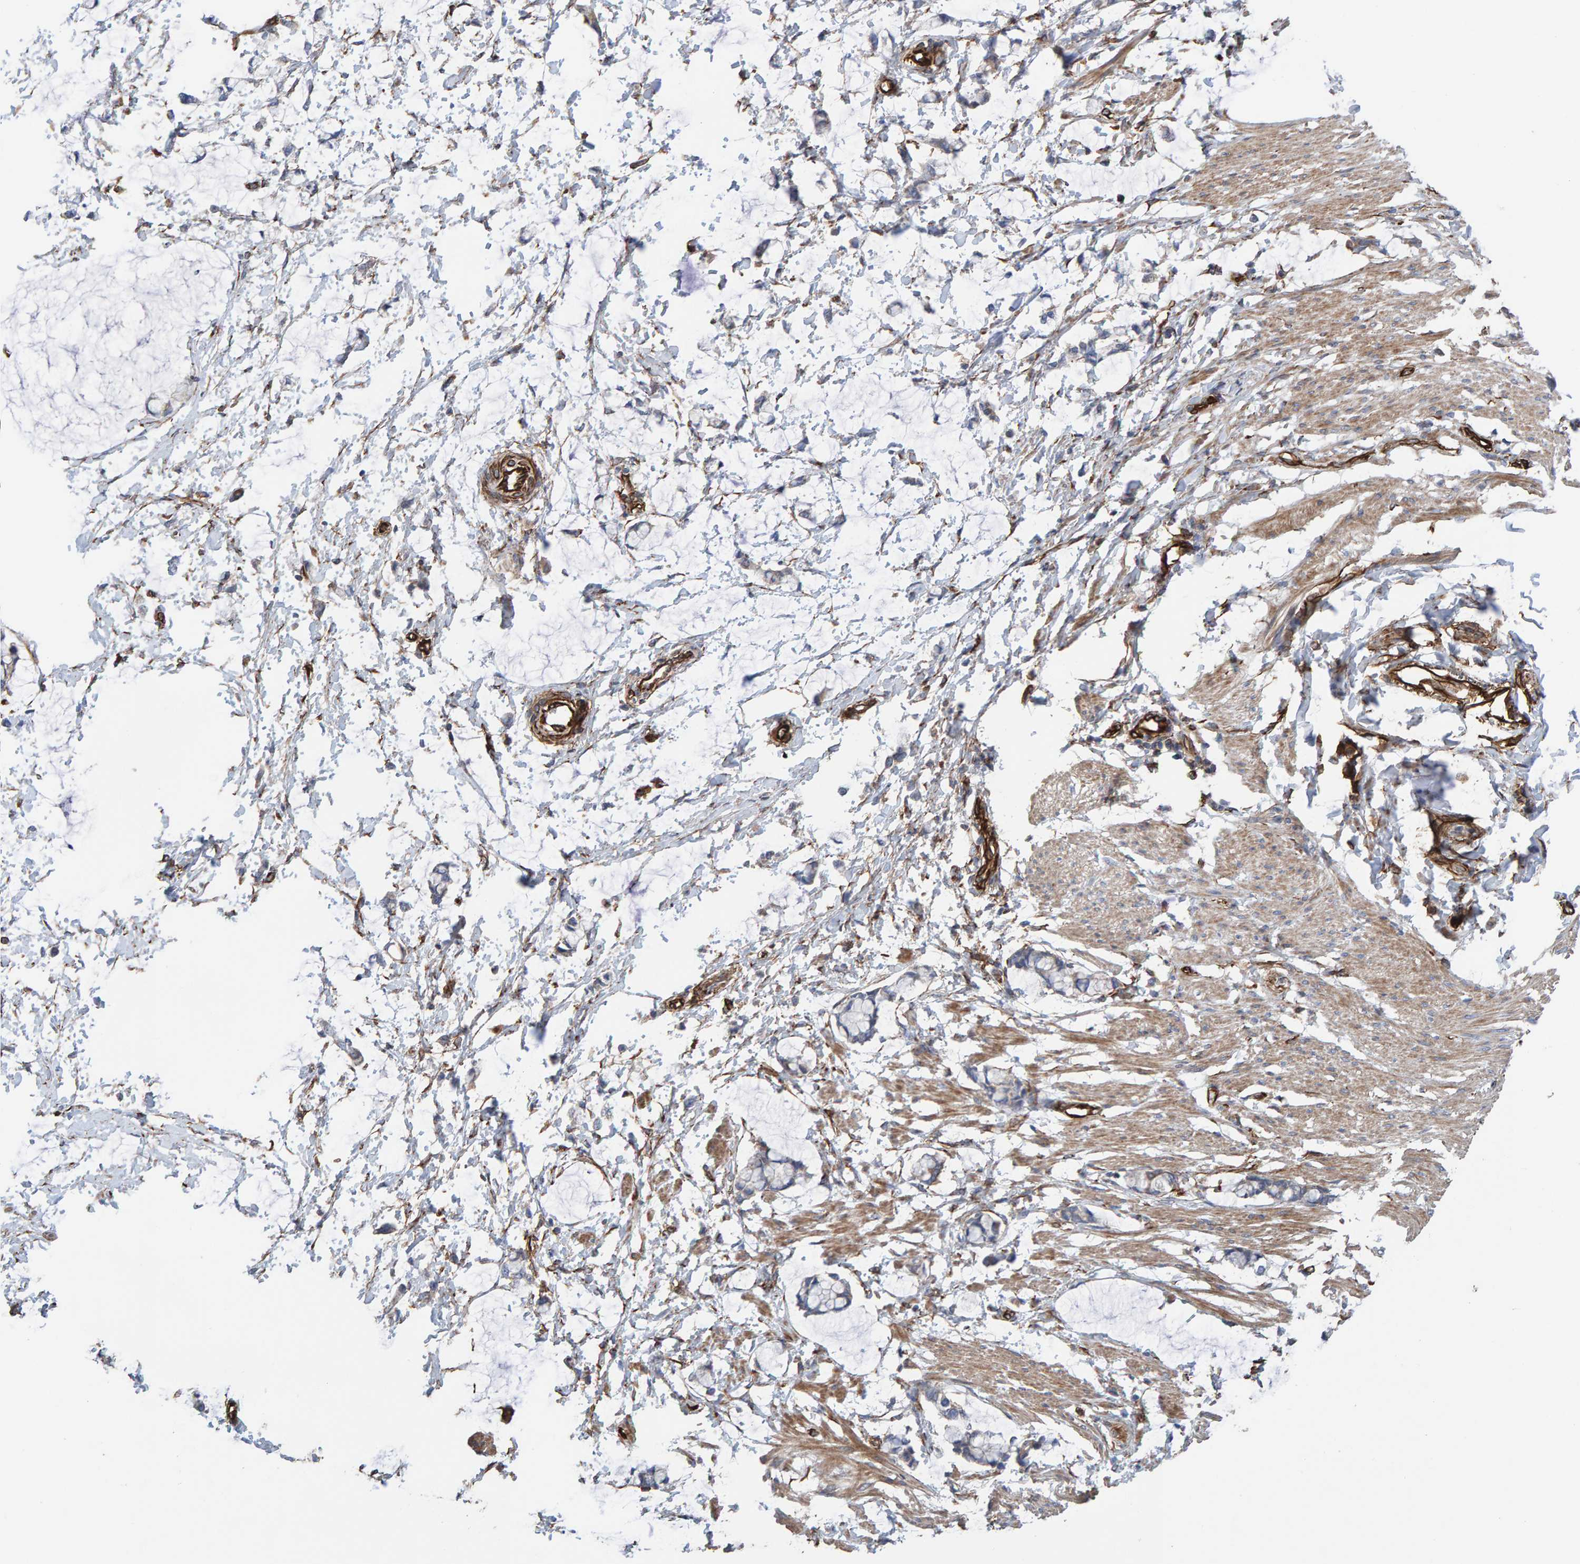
{"staining": {"intensity": "weak", "quantity": ">75%", "location": "cytoplasmic/membranous"}, "tissue": "smooth muscle", "cell_type": "Smooth muscle cells", "image_type": "normal", "snomed": [{"axis": "morphology", "description": "Normal tissue, NOS"}, {"axis": "morphology", "description": "Adenocarcinoma, NOS"}, {"axis": "topography", "description": "Smooth muscle"}, {"axis": "topography", "description": "Colon"}], "caption": "Smooth muscle stained for a protein (brown) displays weak cytoplasmic/membranous positive expression in about >75% of smooth muscle cells.", "gene": "ZNF347", "patient": {"sex": "male", "age": 14}}